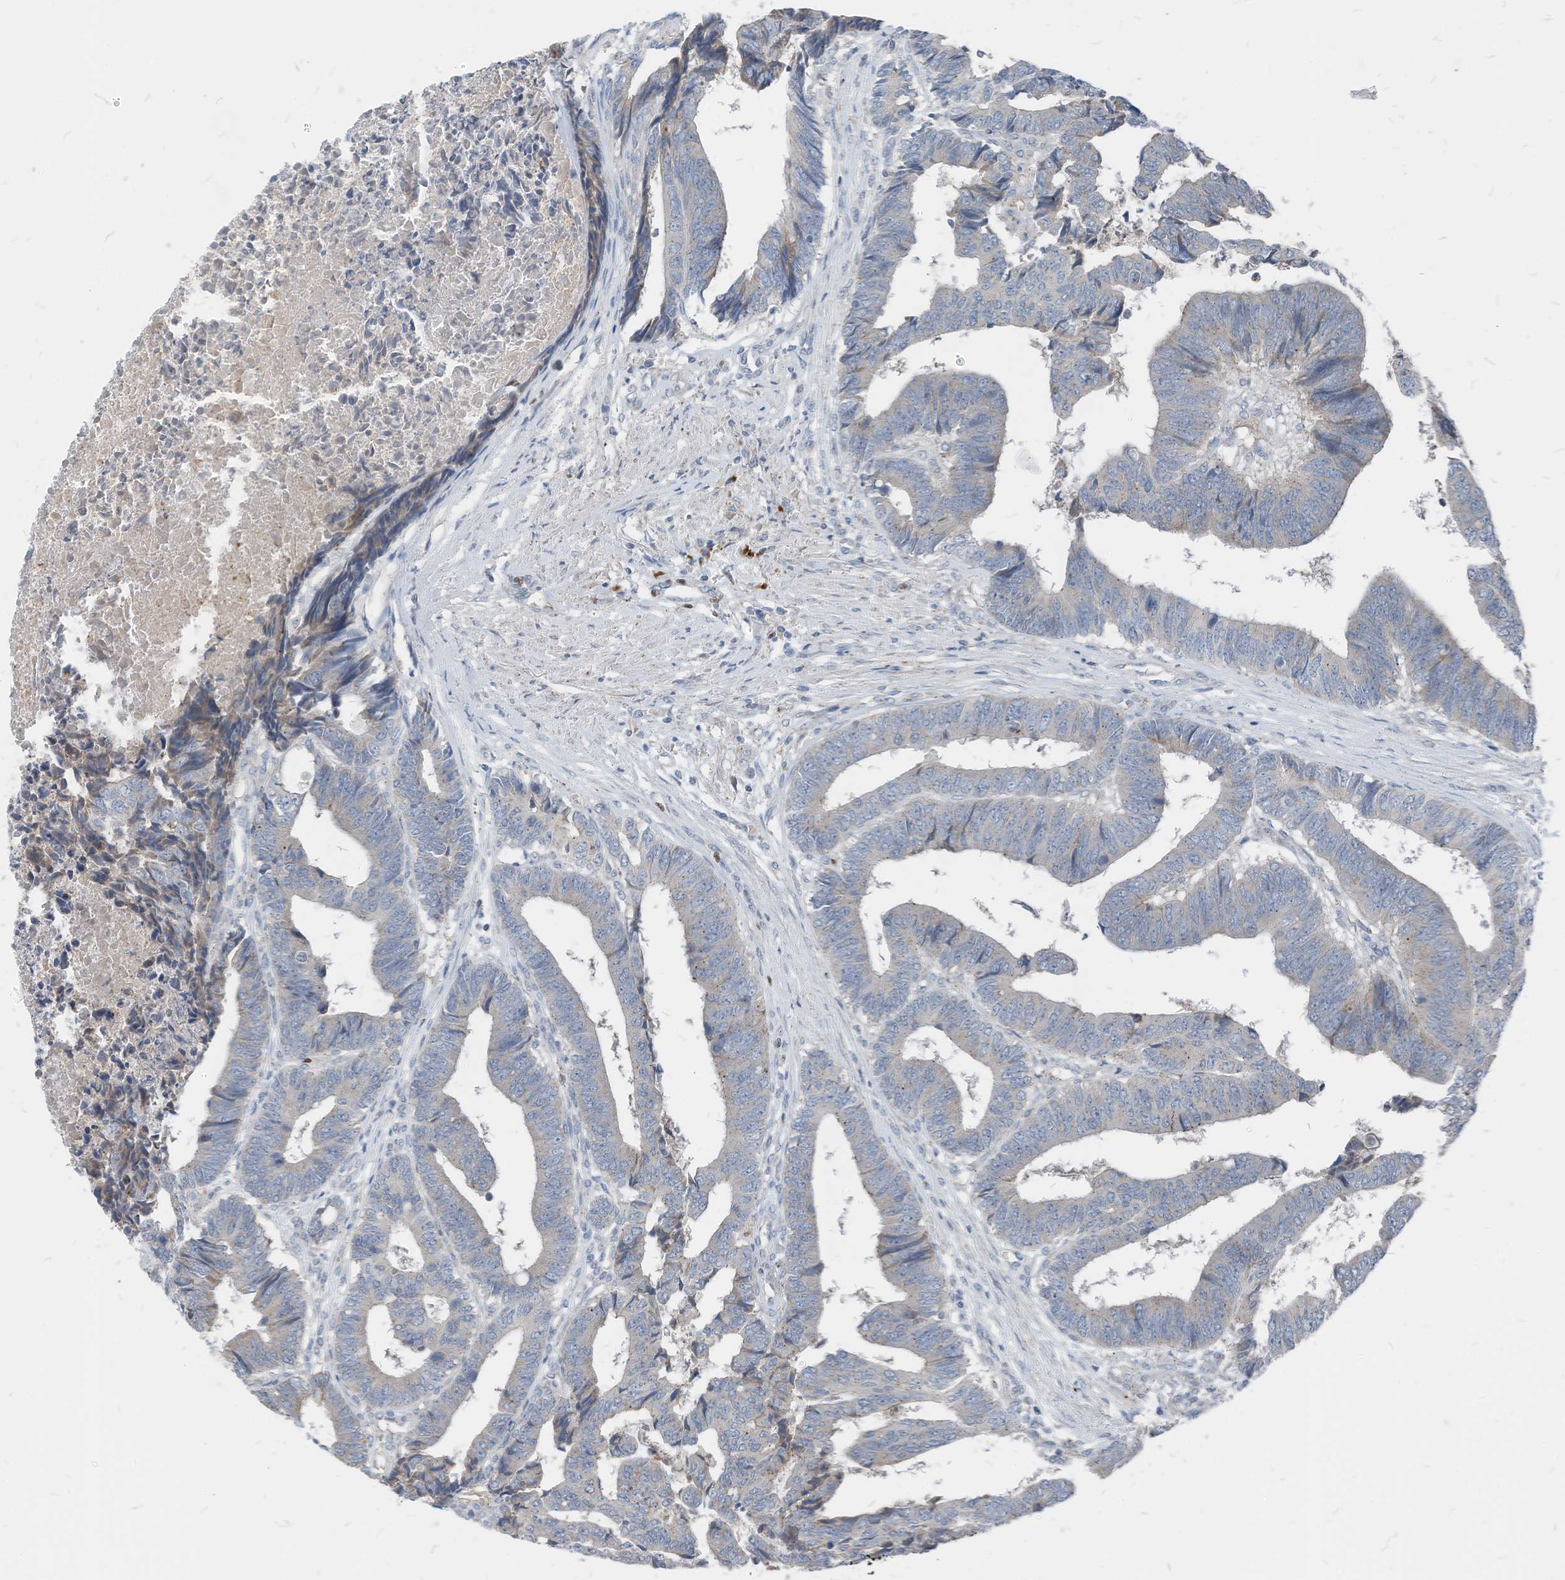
{"staining": {"intensity": "negative", "quantity": "none", "location": "none"}, "tissue": "colorectal cancer", "cell_type": "Tumor cells", "image_type": "cancer", "snomed": [{"axis": "morphology", "description": "Adenocarcinoma, NOS"}, {"axis": "topography", "description": "Rectum"}], "caption": "The immunohistochemistry image has no significant positivity in tumor cells of colorectal adenocarcinoma tissue.", "gene": "CHMP2B", "patient": {"sex": "male", "age": 84}}